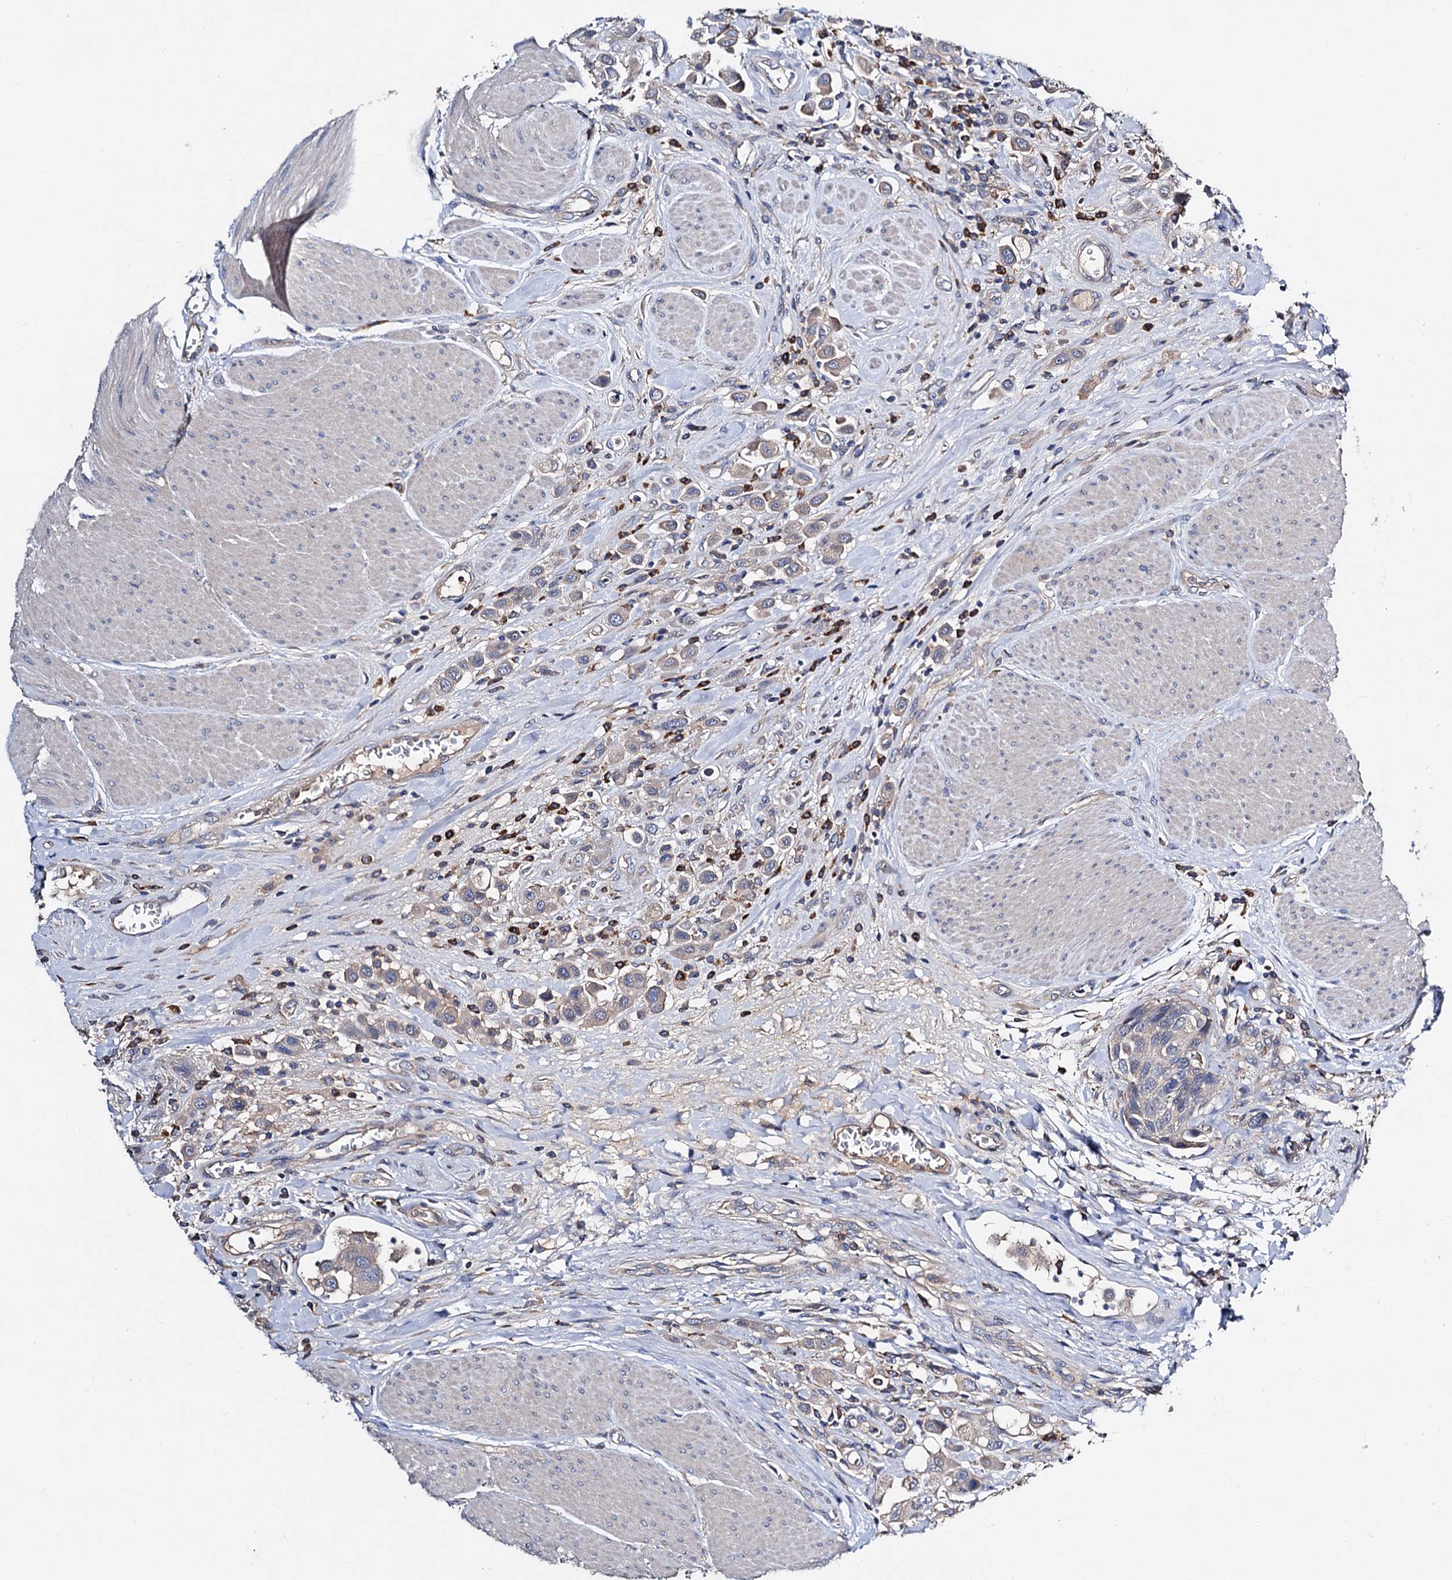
{"staining": {"intensity": "weak", "quantity": "25%-75%", "location": "cytoplasmic/membranous"}, "tissue": "urothelial cancer", "cell_type": "Tumor cells", "image_type": "cancer", "snomed": [{"axis": "morphology", "description": "Urothelial carcinoma, High grade"}, {"axis": "topography", "description": "Urinary bladder"}], "caption": "Human urothelial cancer stained for a protein (brown) displays weak cytoplasmic/membranous positive staining in about 25%-75% of tumor cells.", "gene": "HVCN1", "patient": {"sex": "male", "age": 50}}